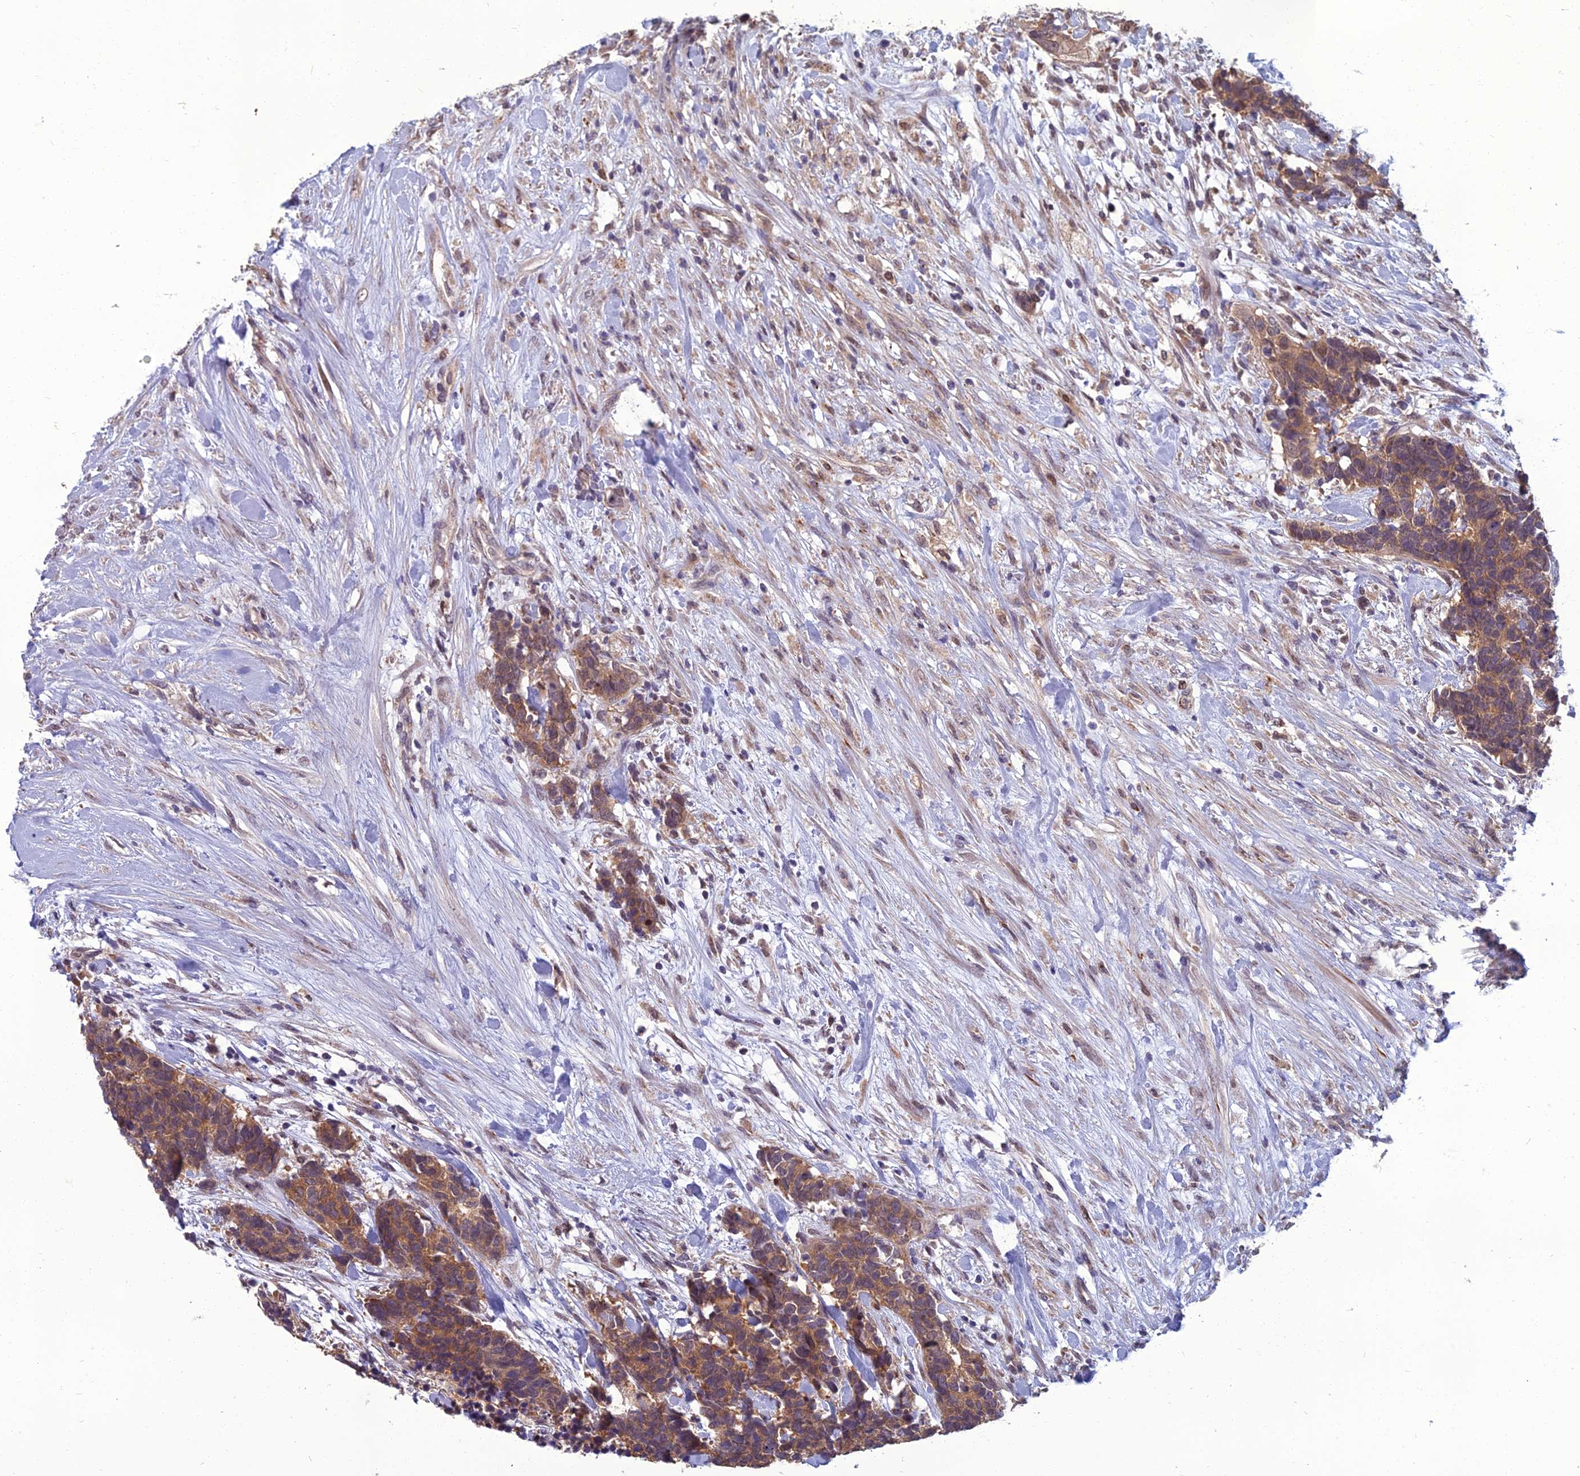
{"staining": {"intensity": "moderate", "quantity": ">75%", "location": "cytoplasmic/membranous"}, "tissue": "carcinoid", "cell_type": "Tumor cells", "image_type": "cancer", "snomed": [{"axis": "morphology", "description": "Carcinoma, NOS"}, {"axis": "morphology", "description": "Carcinoid, malignant, NOS"}, {"axis": "topography", "description": "Prostate"}], "caption": "High-power microscopy captured an immunohistochemistry (IHC) photomicrograph of carcinoid (malignant), revealing moderate cytoplasmic/membranous positivity in approximately >75% of tumor cells.", "gene": "NR4A3", "patient": {"sex": "male", "age": 57}}